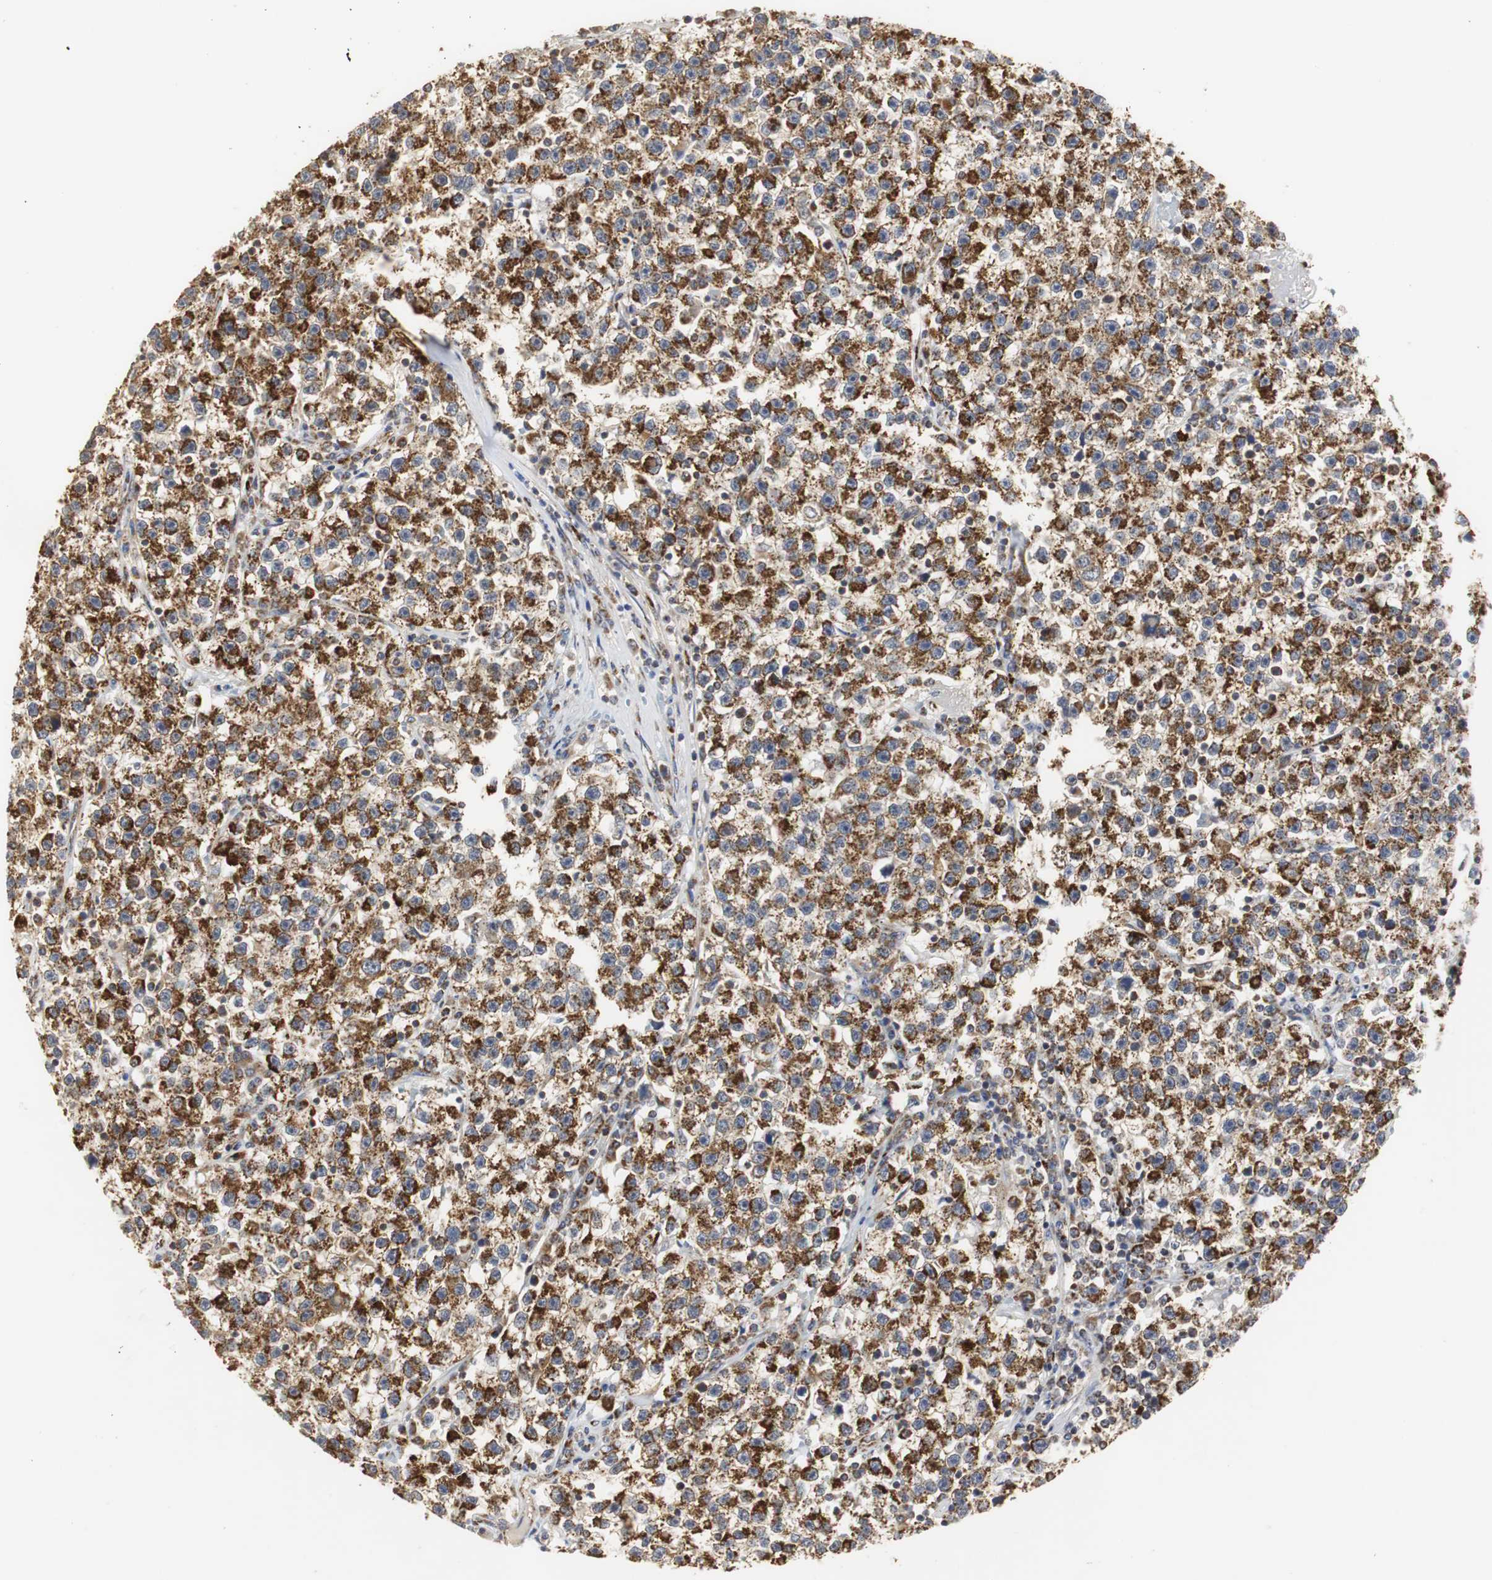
{"staining": {"intensity": "strong", "quantity": ">75%", "location": "cytoplasmic/membranous"}, "tissue": "testis cancer", "cell_type": "Tumor cells", "image_type": "cancer", "snomed": [{"axis": "morphology", "description": "Seminoma, NOS"}, {"axis": "topography", "description": "Testis"}], "caption": "Testis cancer stained with a brown dye demonstrates strong cytoplasmic/membranous positive staining in approximately >75% of tumor cells.", "gene": "HSD17B10", "patient": {"sex": "male", "age": 22}}